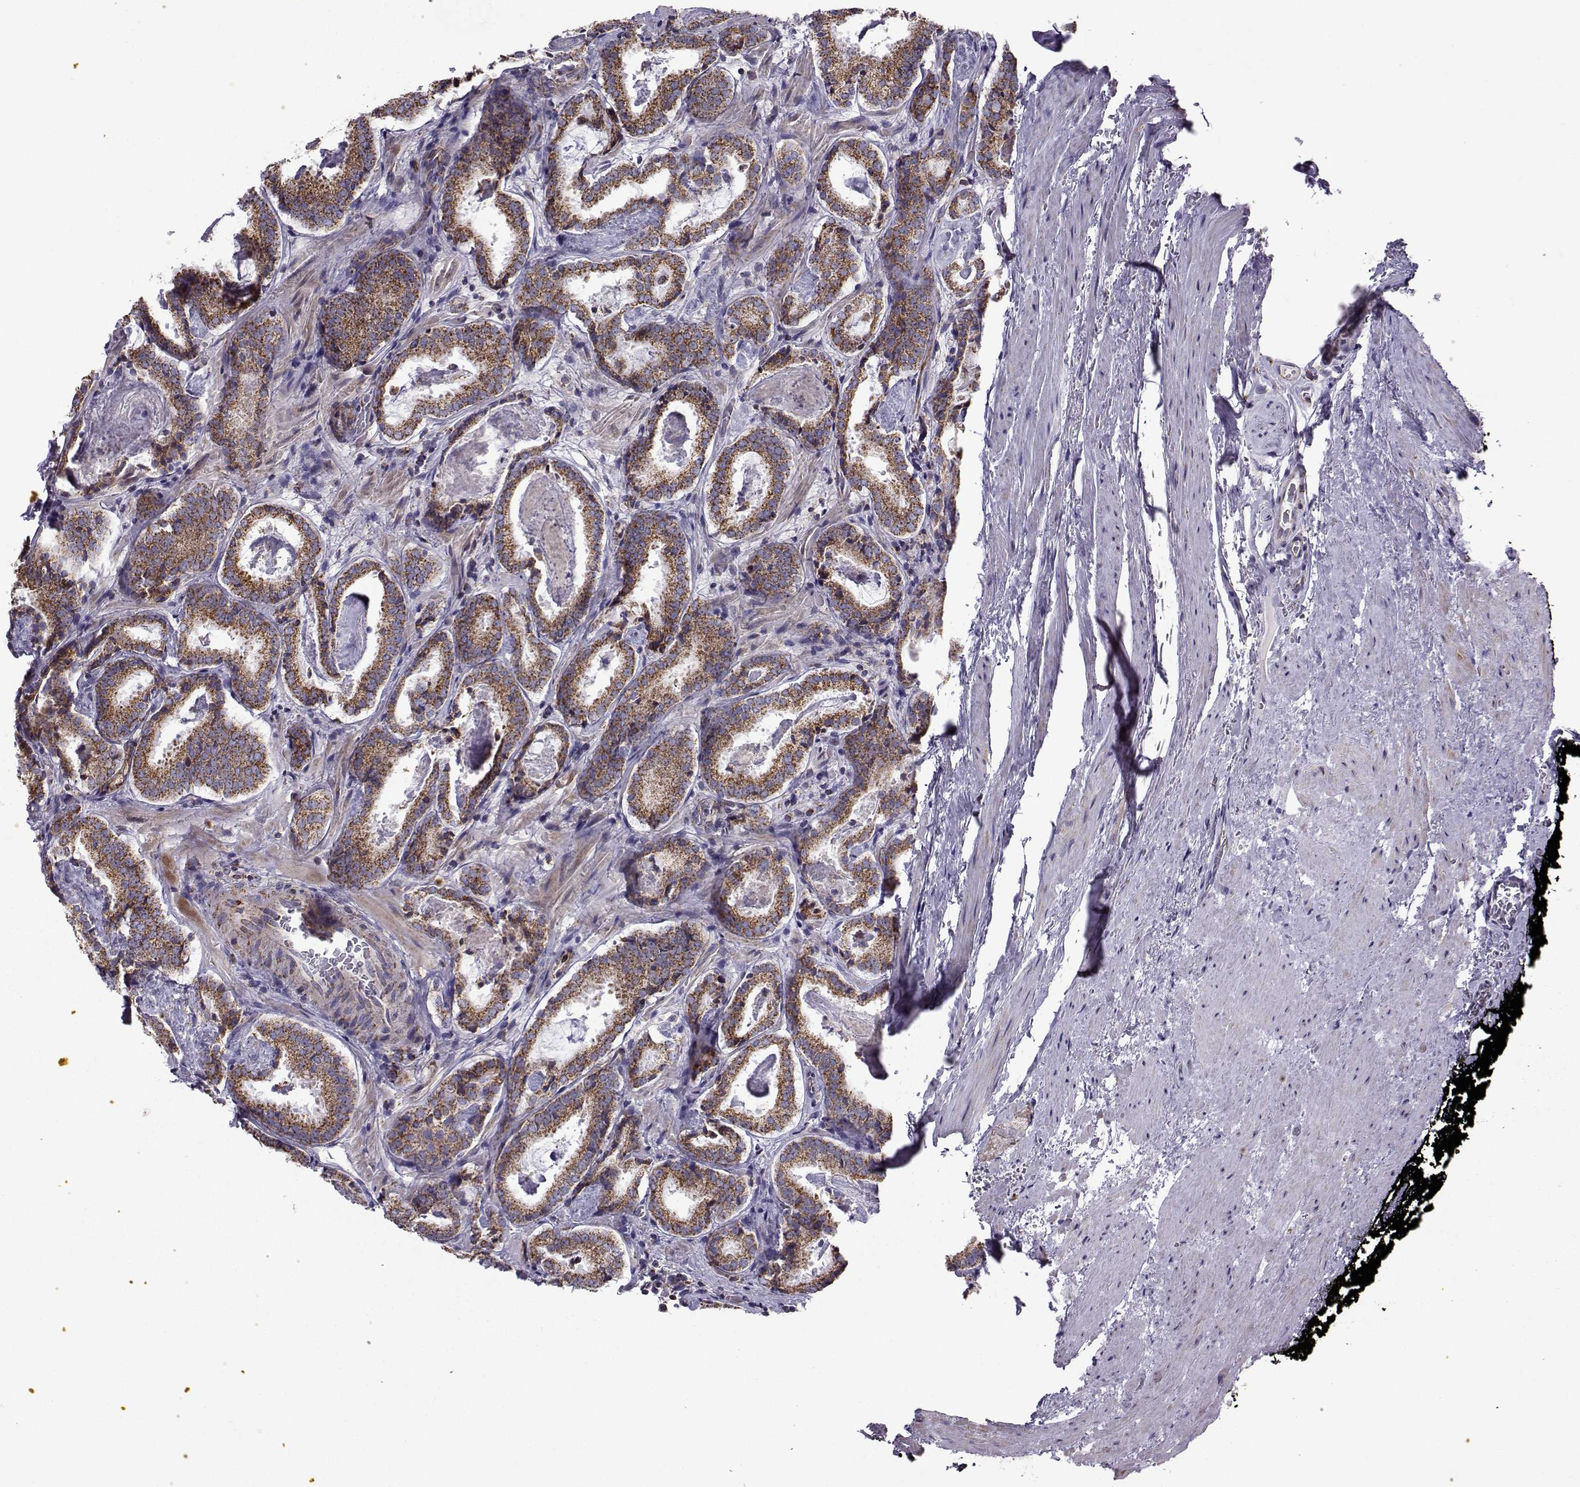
{"staining": {"intensity": "strong", "quantity": ">75%", "location": "cytoplasmic/membranous"}, "tissue": "prostate cancer", "cell_type": "Tumor cells", "image_type": "cancer", "snomed": [{"axis": "morphology", "description": "Adenocarcinoma, NOS"}, {"axis": "morphology", "description": "Adenocarcinoma, High grade"}, {"axis": "topography", "description": "Prostate"}], "caption": "IHC image of neoplastic tissue: prostate cancer stained using immunohistochemistry displays high levels of strong protein expression localized specifically in the cytoplasmic/membranous of tumor cells, appearing as a cytoplasmic/membranous brown color.", "gene": "NECAB3", "patient": {"sex": "male", "age": 62}}